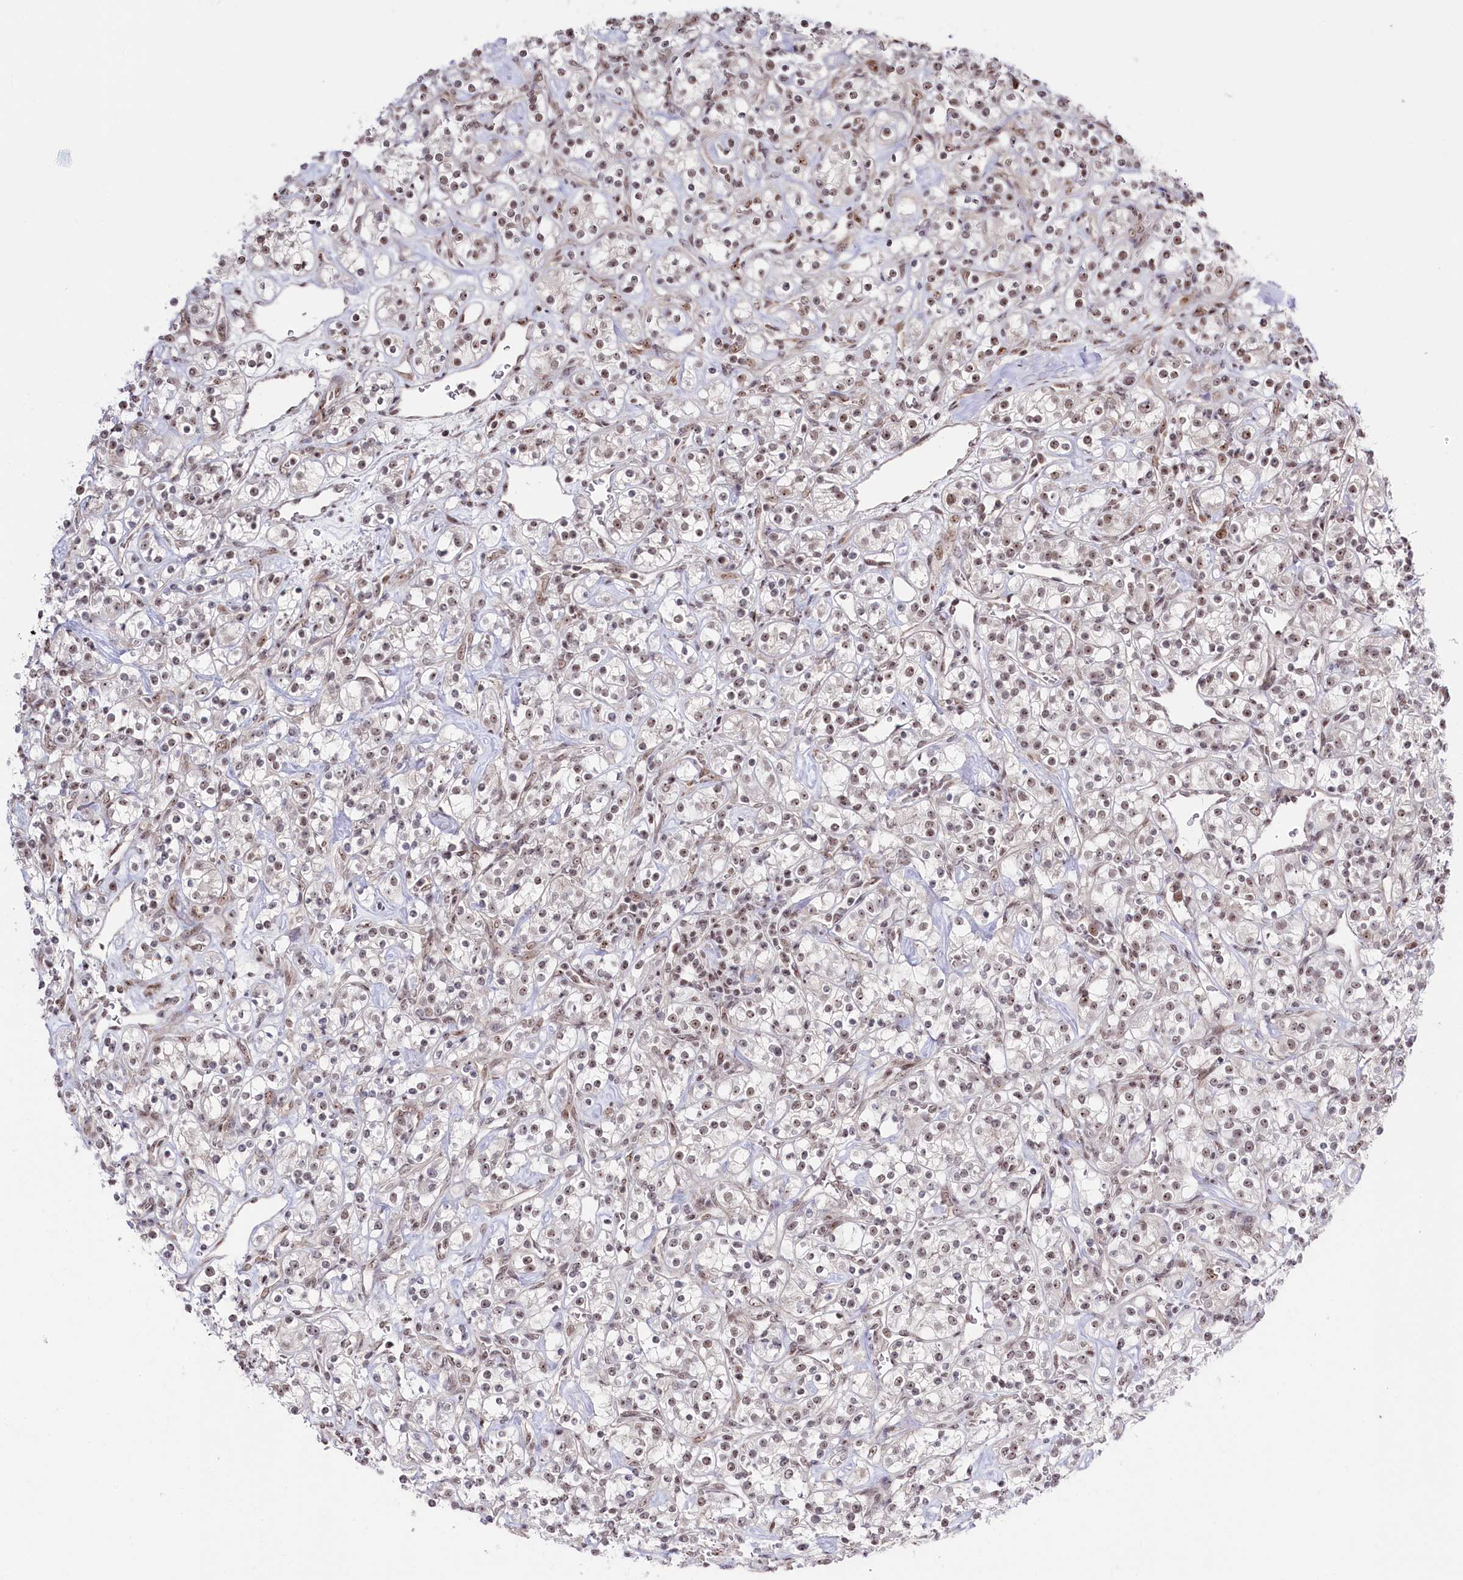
{"staining": {"intensity": "negative", "quantity": "none", "location": "none"}, "tissue": "renal cancer", "cell_type": "Tumor cells", "image_type": "cancer", "snomed": [{"axis": "morphology", "description": "Adenocarcinoma, NOS"}, {"axis": "topography", "description": "Kidney"}], "caption": "Histopathology image shows no significant protein positivity in tumor cells of renal cancer (adenocarcinoma).", "gene": "POLR2H", "patient": {"sex": "male", "age": 77}}